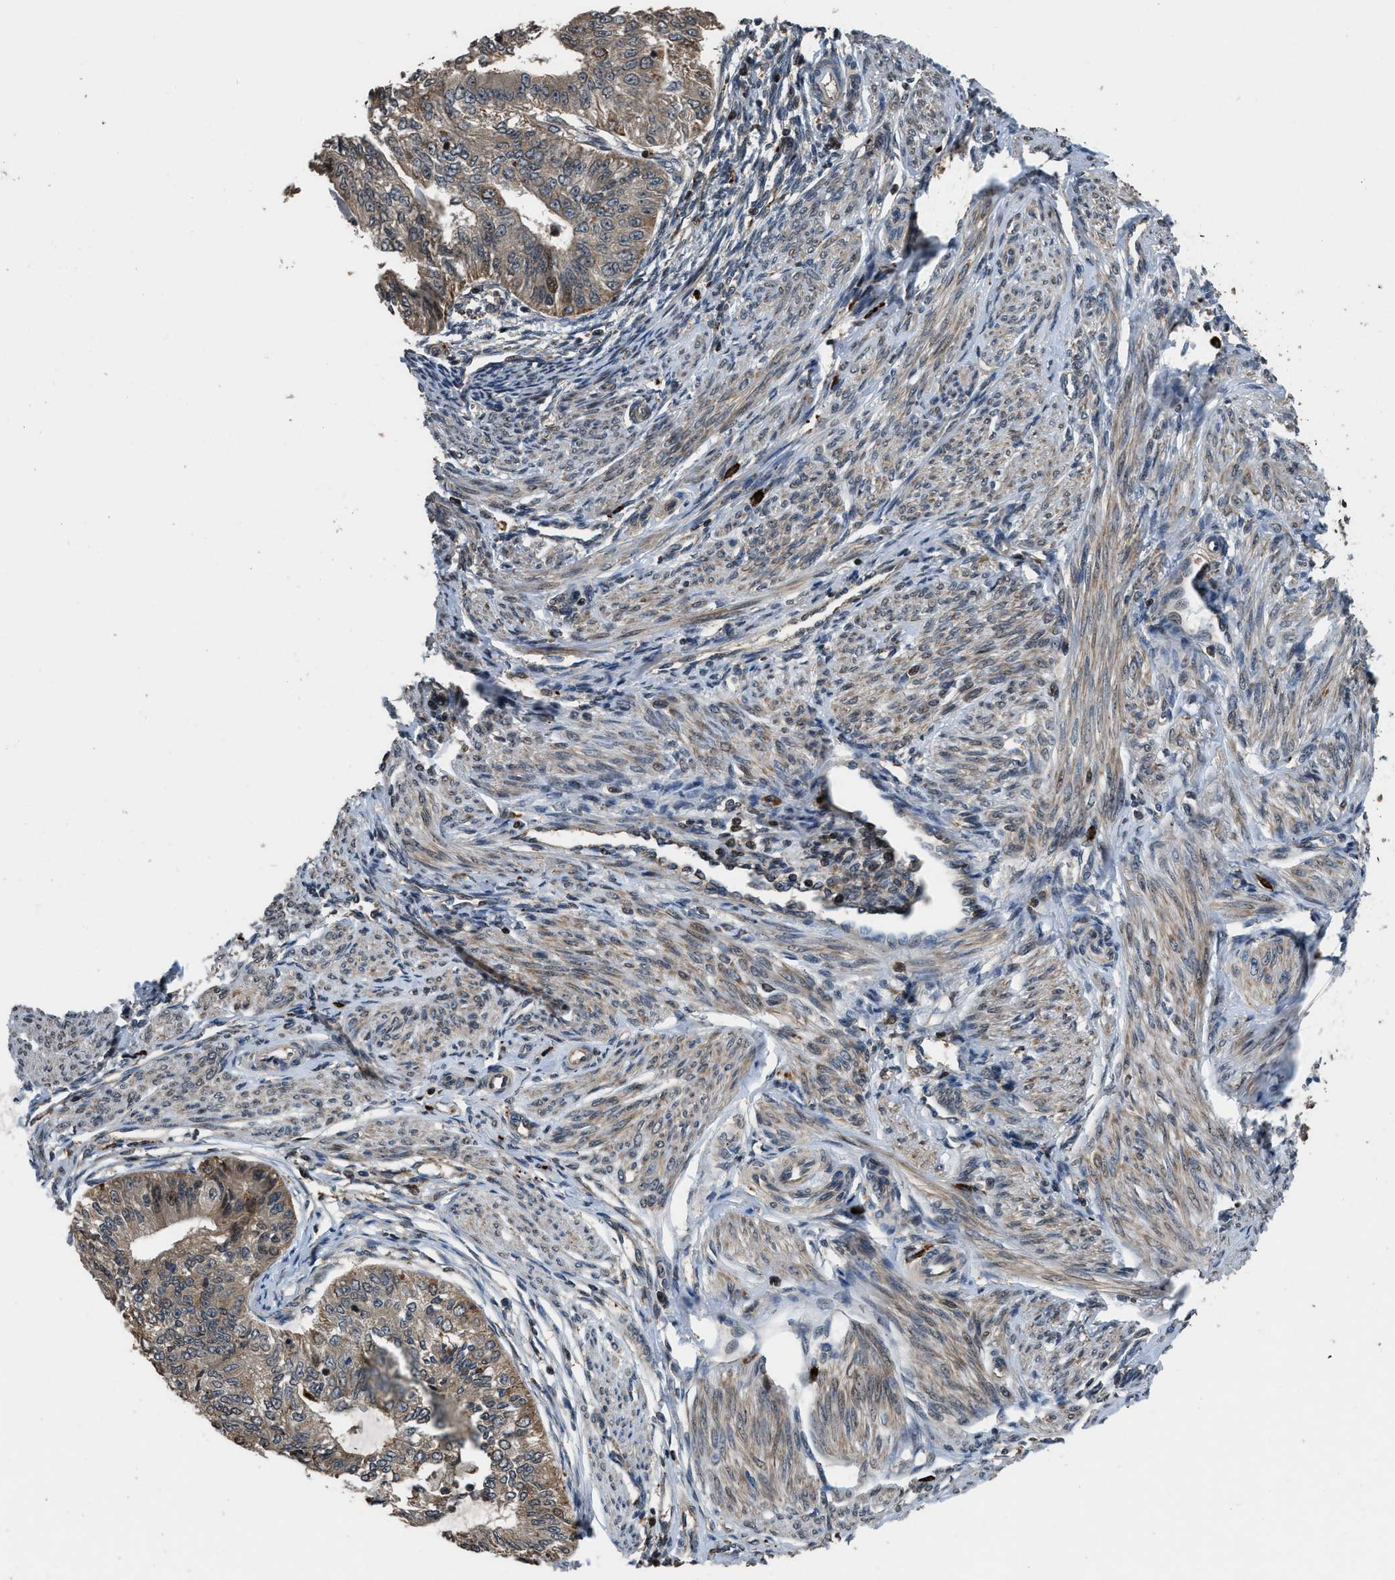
{"staining": {"intensity": "weak", "quantity": "25%-75%", "location": "cytoplasmic/membranous"}, "tissue": "endometrial cancer", "cell_type": "Tumor cells", "image_type": "cancer", "snomed": [{"axis": "morphology", "description": "Adenocarcinoma, NOS"}, {"axis": "topography", "description": "Endometrium"}], "caption": "Tumor cells exhibit low levels of weak cytoplasmic/membranous positivity in about 25%-75% of cells in adenocarcinoma (endometrial). Ihc stains the protein of interest in brown and the nuclei are stained blue.", "gene": "CTBS", "patient": {"sex": "female", "age": 32}}